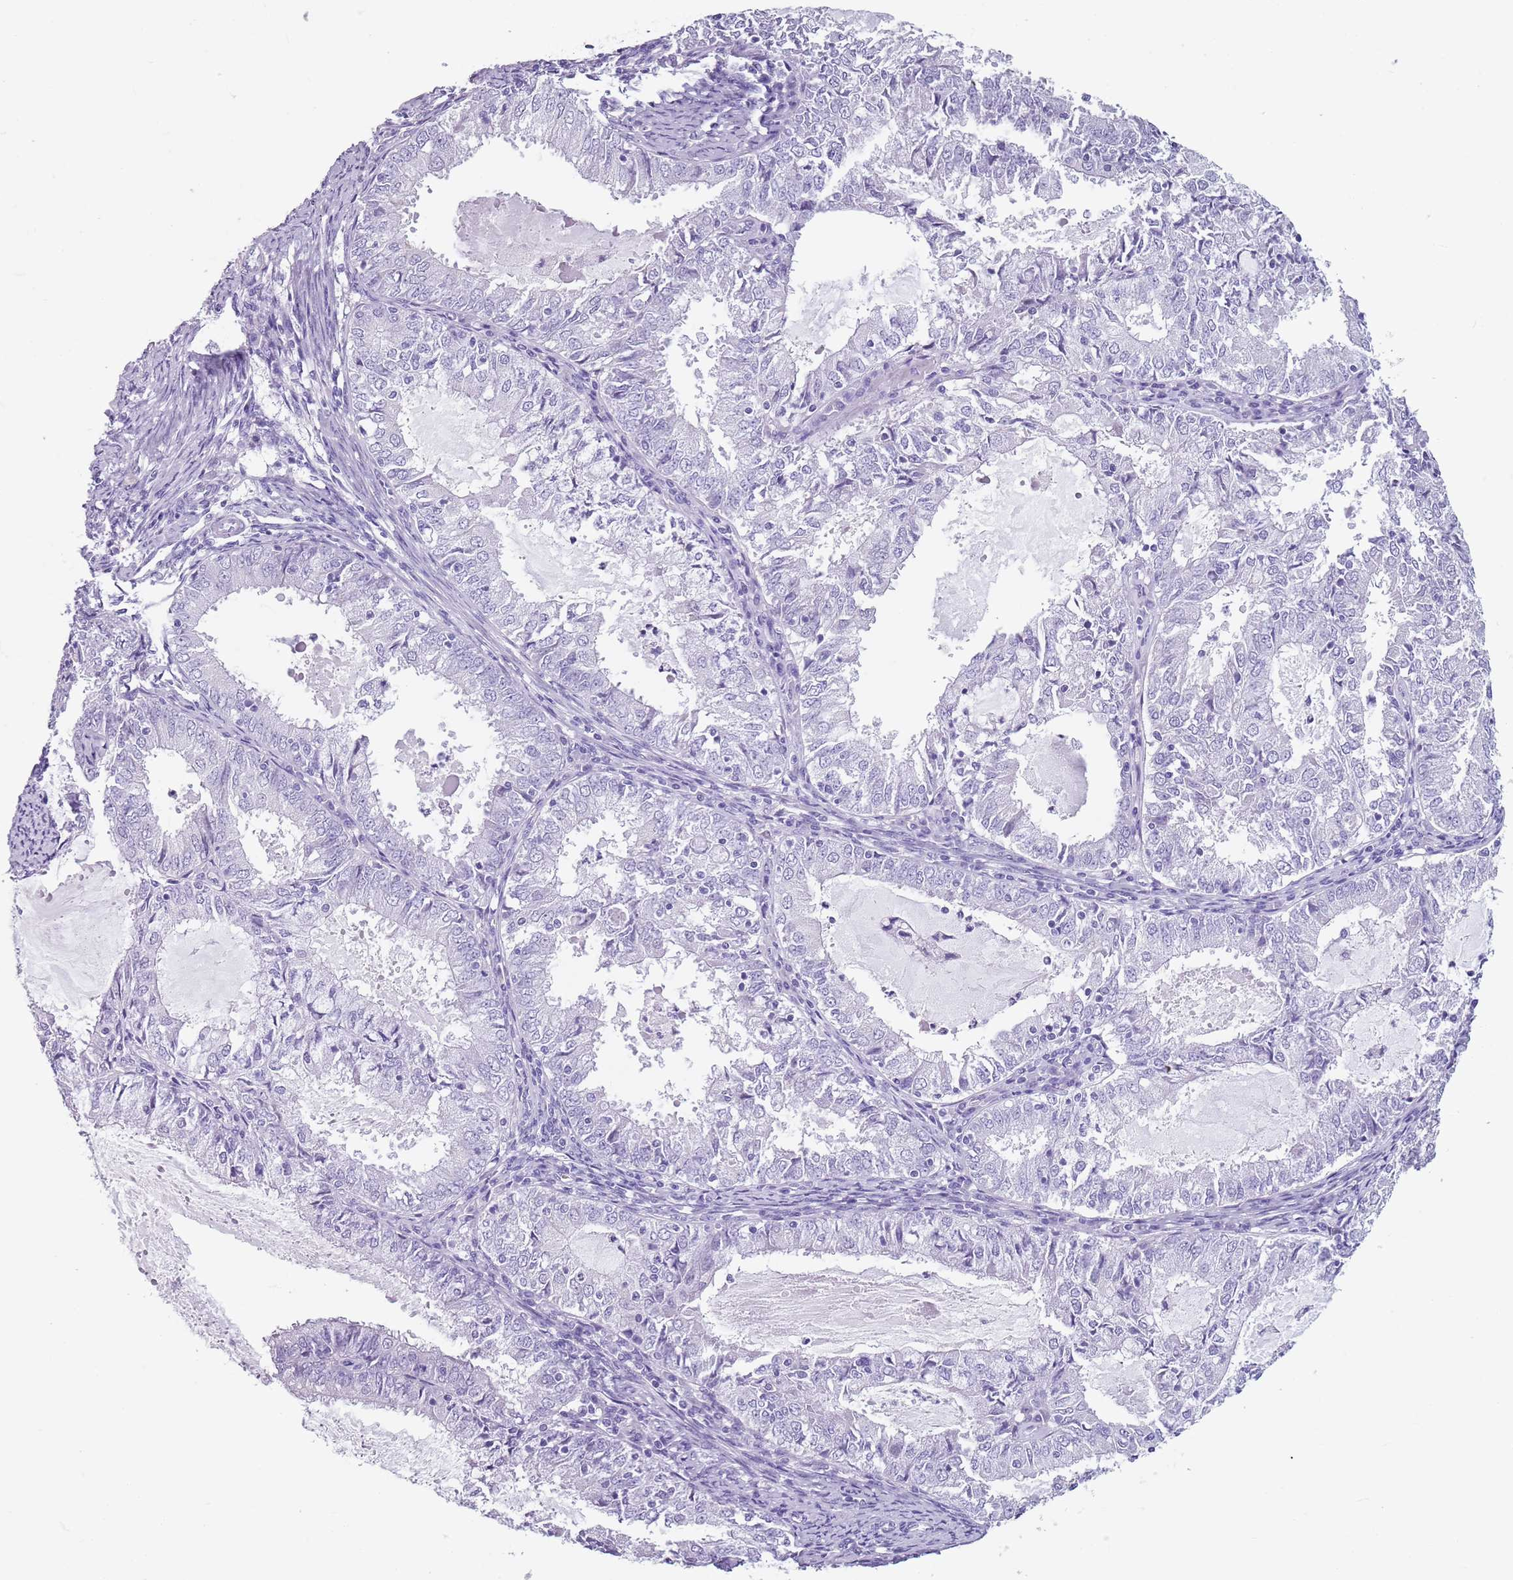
{"staining": {"intensity": "negative", "quantity": "none", "location": "none"}, "tissue": "endometrial cancer", "cell_type": "Tumor cells", "image_type": "cancer", "snomed": [{"axis": "morphology", "description": "Adenocarcinoma, NOS"}, {"axis": "topography", "description": "Endometrium"}], "caption": "The photomicrograph shows no significant positivity in tumor cells of endometrial adenocarcinoma.", "gene": "SPESP1", "patient": {"sex": "female", "age": 57}}